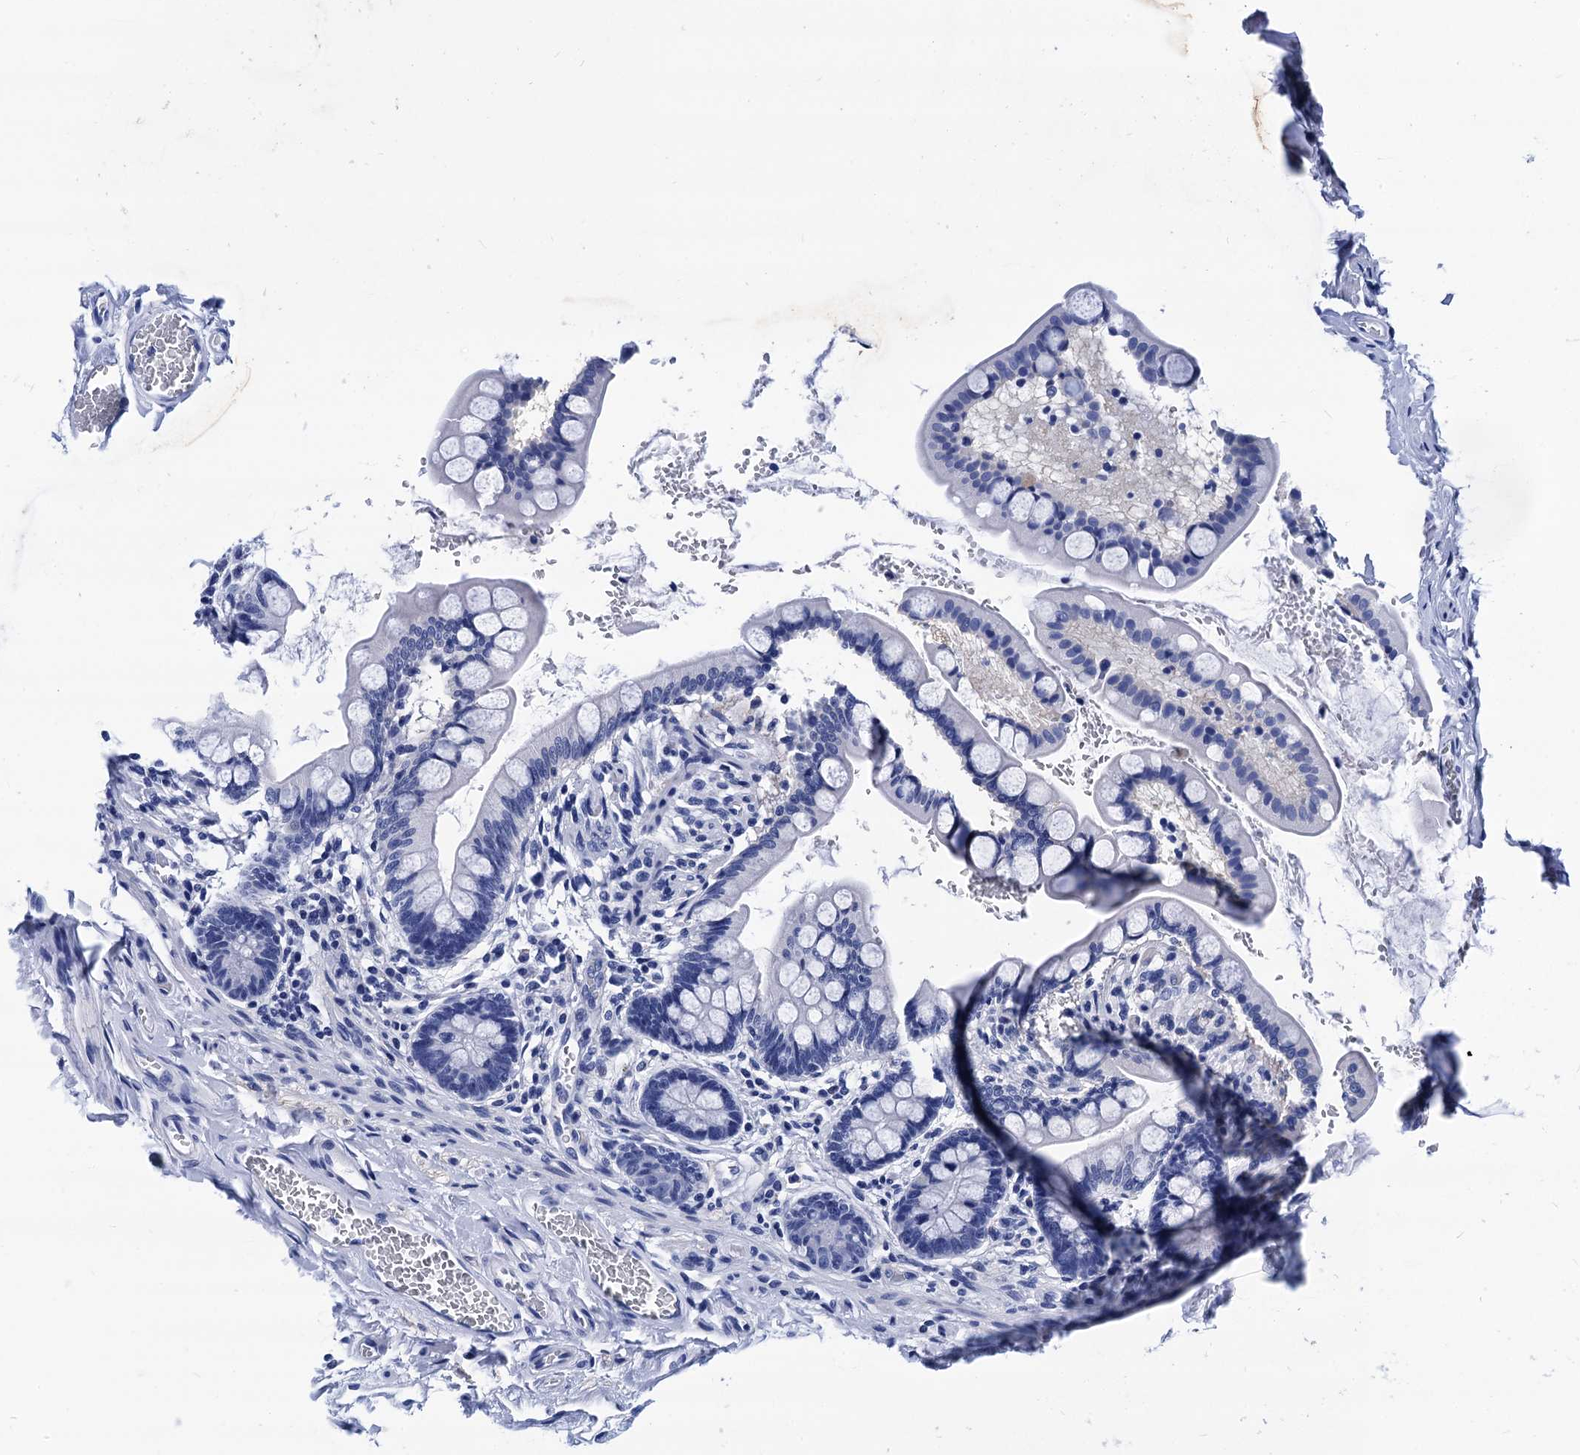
{"staining": {"intensity": "negative", "quantity": "none", "location": "none"}, "tissue": "small intestine", "cell_type": "Glandular cells", "image_type": "normal", "snomed": [{"axis": "morphology", "description": "Normal tissue, NOS"}, {"axis": "topography", "description": "Small intestine"}], "caption": "This is an immunohistochemistry photomicrograph of normal small intestine. There is no positivity in glandular cells.", "gene": "MYBPC3", "patient": {"sex": "male", "age": 52}}